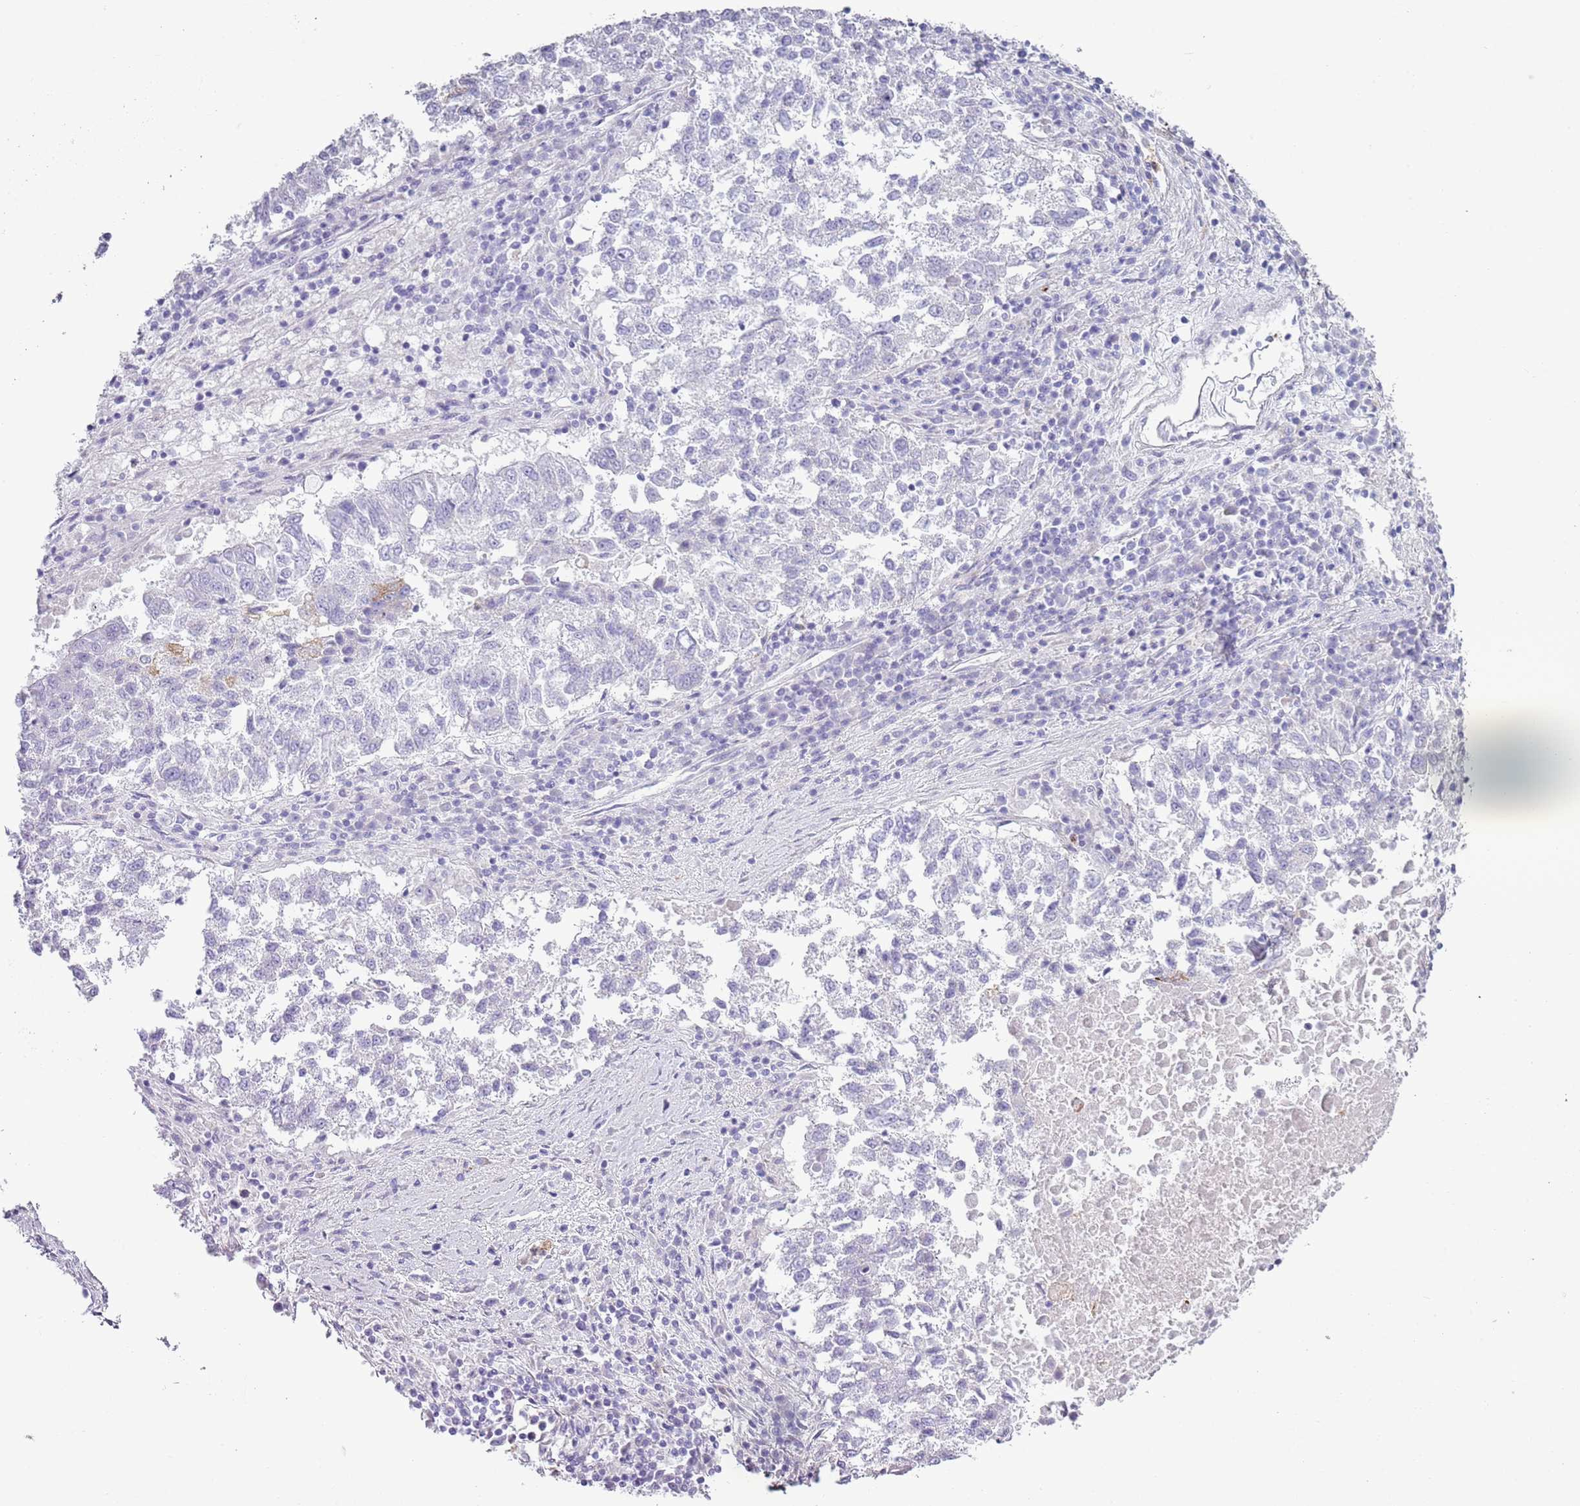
{"staining": {"intensity": "negative", "quantity": "none", "location": "none"}, "tissue": "lung cancer", "cell_type": "Tumor cells", "image_type": "cancer", "snomed": [{"axis": "morphology", "description": "Squamous cell carcinoma, NOS"}, {"axis": "topography", "description": "Lung"}], "caption": "Lung cancer was stained to show a protein in brown. There is no significant expression in tumor cells.", "gene": "CD177", "patient": {"sex": "male", "age": 73}}